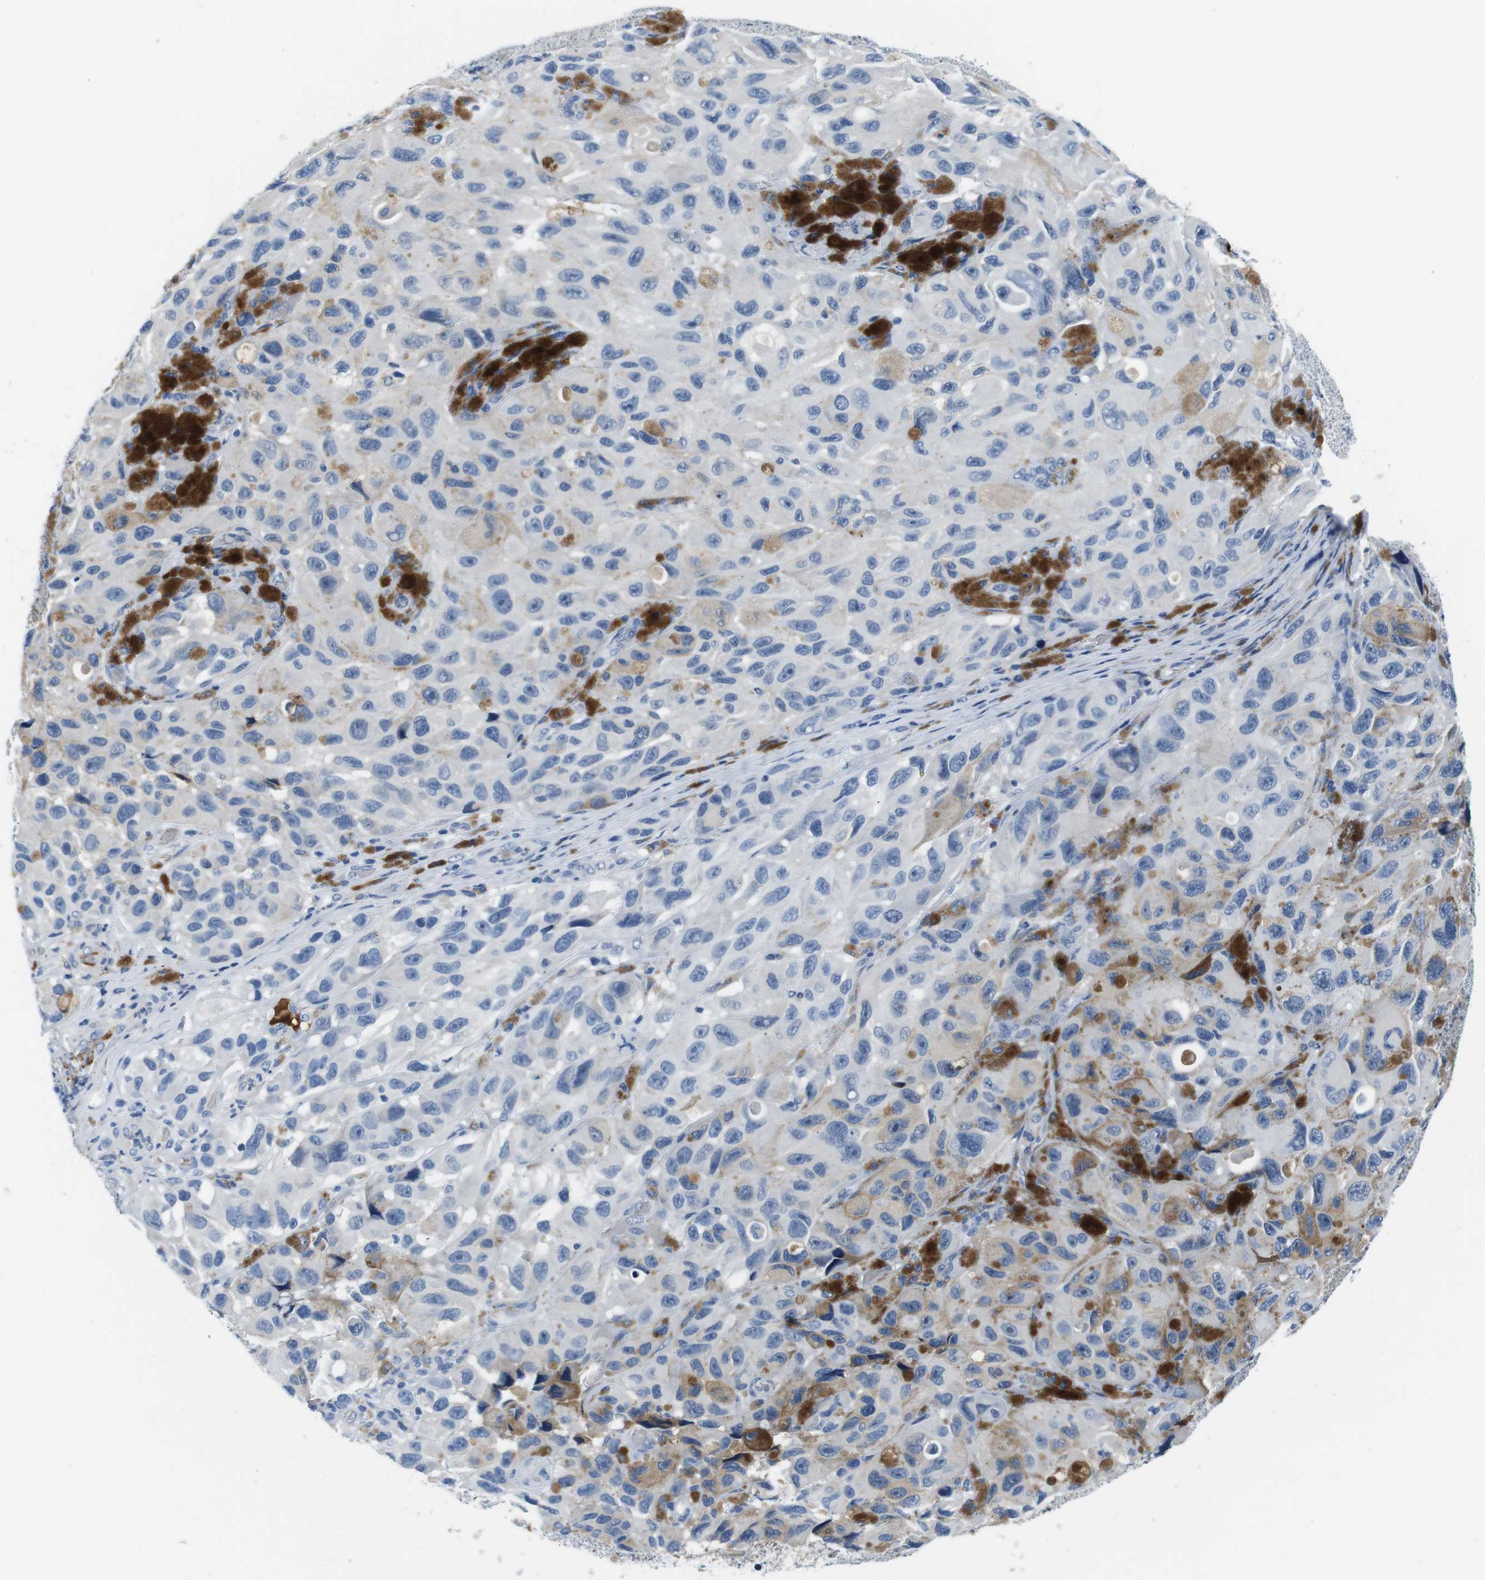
{"staining": {"intensity": "negative", "quantity": "none", "location": "none"}, "tissue": "melanoma", "cell_type": "Tumor cells", "image_type": "cancer", "snomed": [{"axis": "morphology", "description": "Malignant melanoma, NOS"}, {"axis": "topography", "description": "Skin"}], "caption": "Immunohistochemistry (IHC) micrograph of neoplastic tissue: human melanoma stained with DAB reveals no significant protein staining in tumor cells.", "gene": "IGHD", "patient": {"sex": "female", "age": 73}}